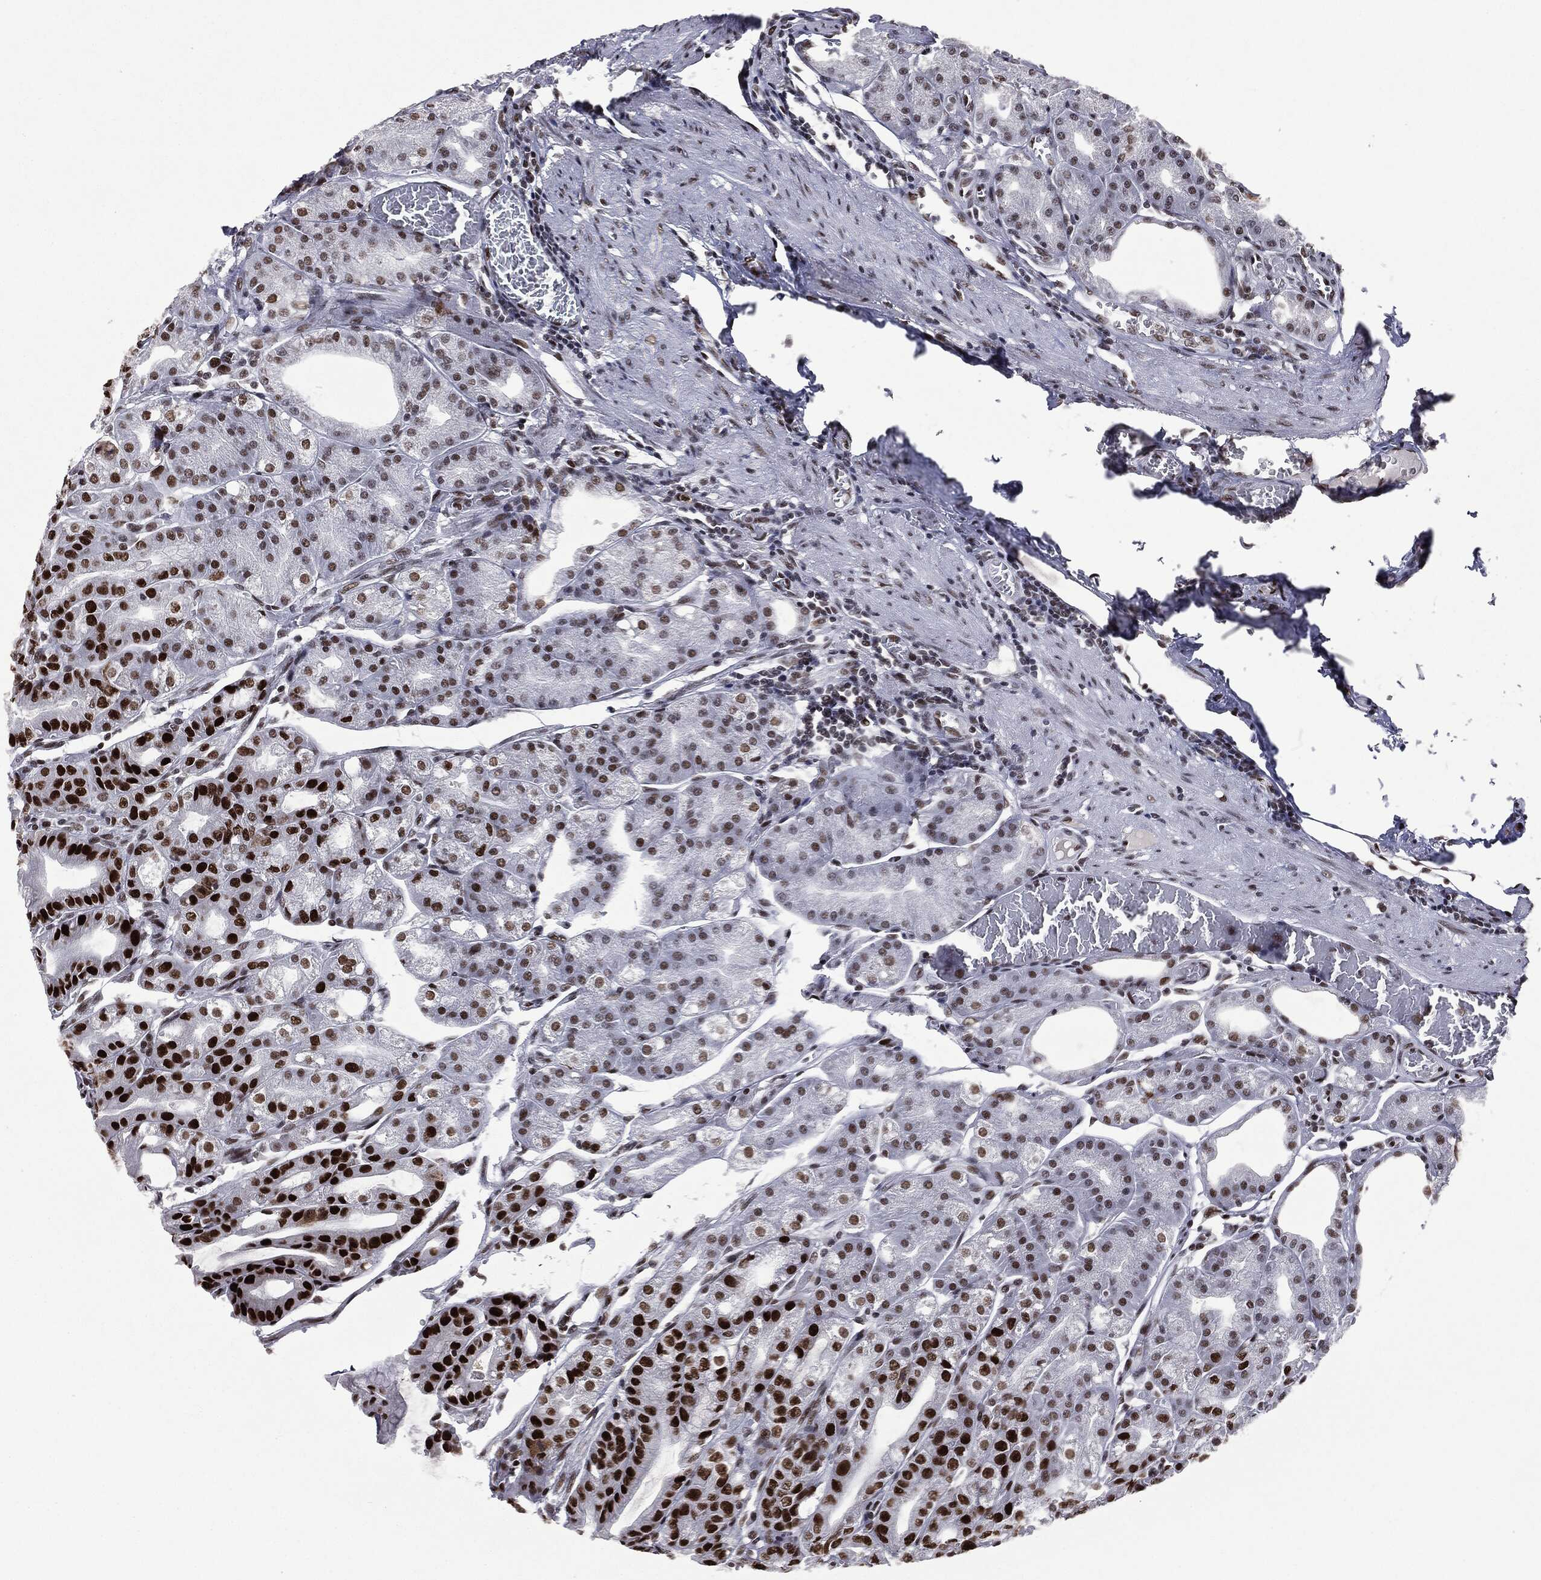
{"staining": {"intensity": "strong", "quantity": "25%-75%", "location": "nuclear"}, "tissue": "stomach", "cell_type": "Glandular cells", "image_type": "normal", "snomed": [{"axis": "morphology", "description": "Normal tissue, NOS"}, {"axis": "topography", "description": "Stomach"}], "caption": "Protein staining of benign stomach reveals strong nuclear positivity in about 25%-75% of glandular cells.", "gene": "MSH2", "patient": {"sex": "male", "age": 71}}